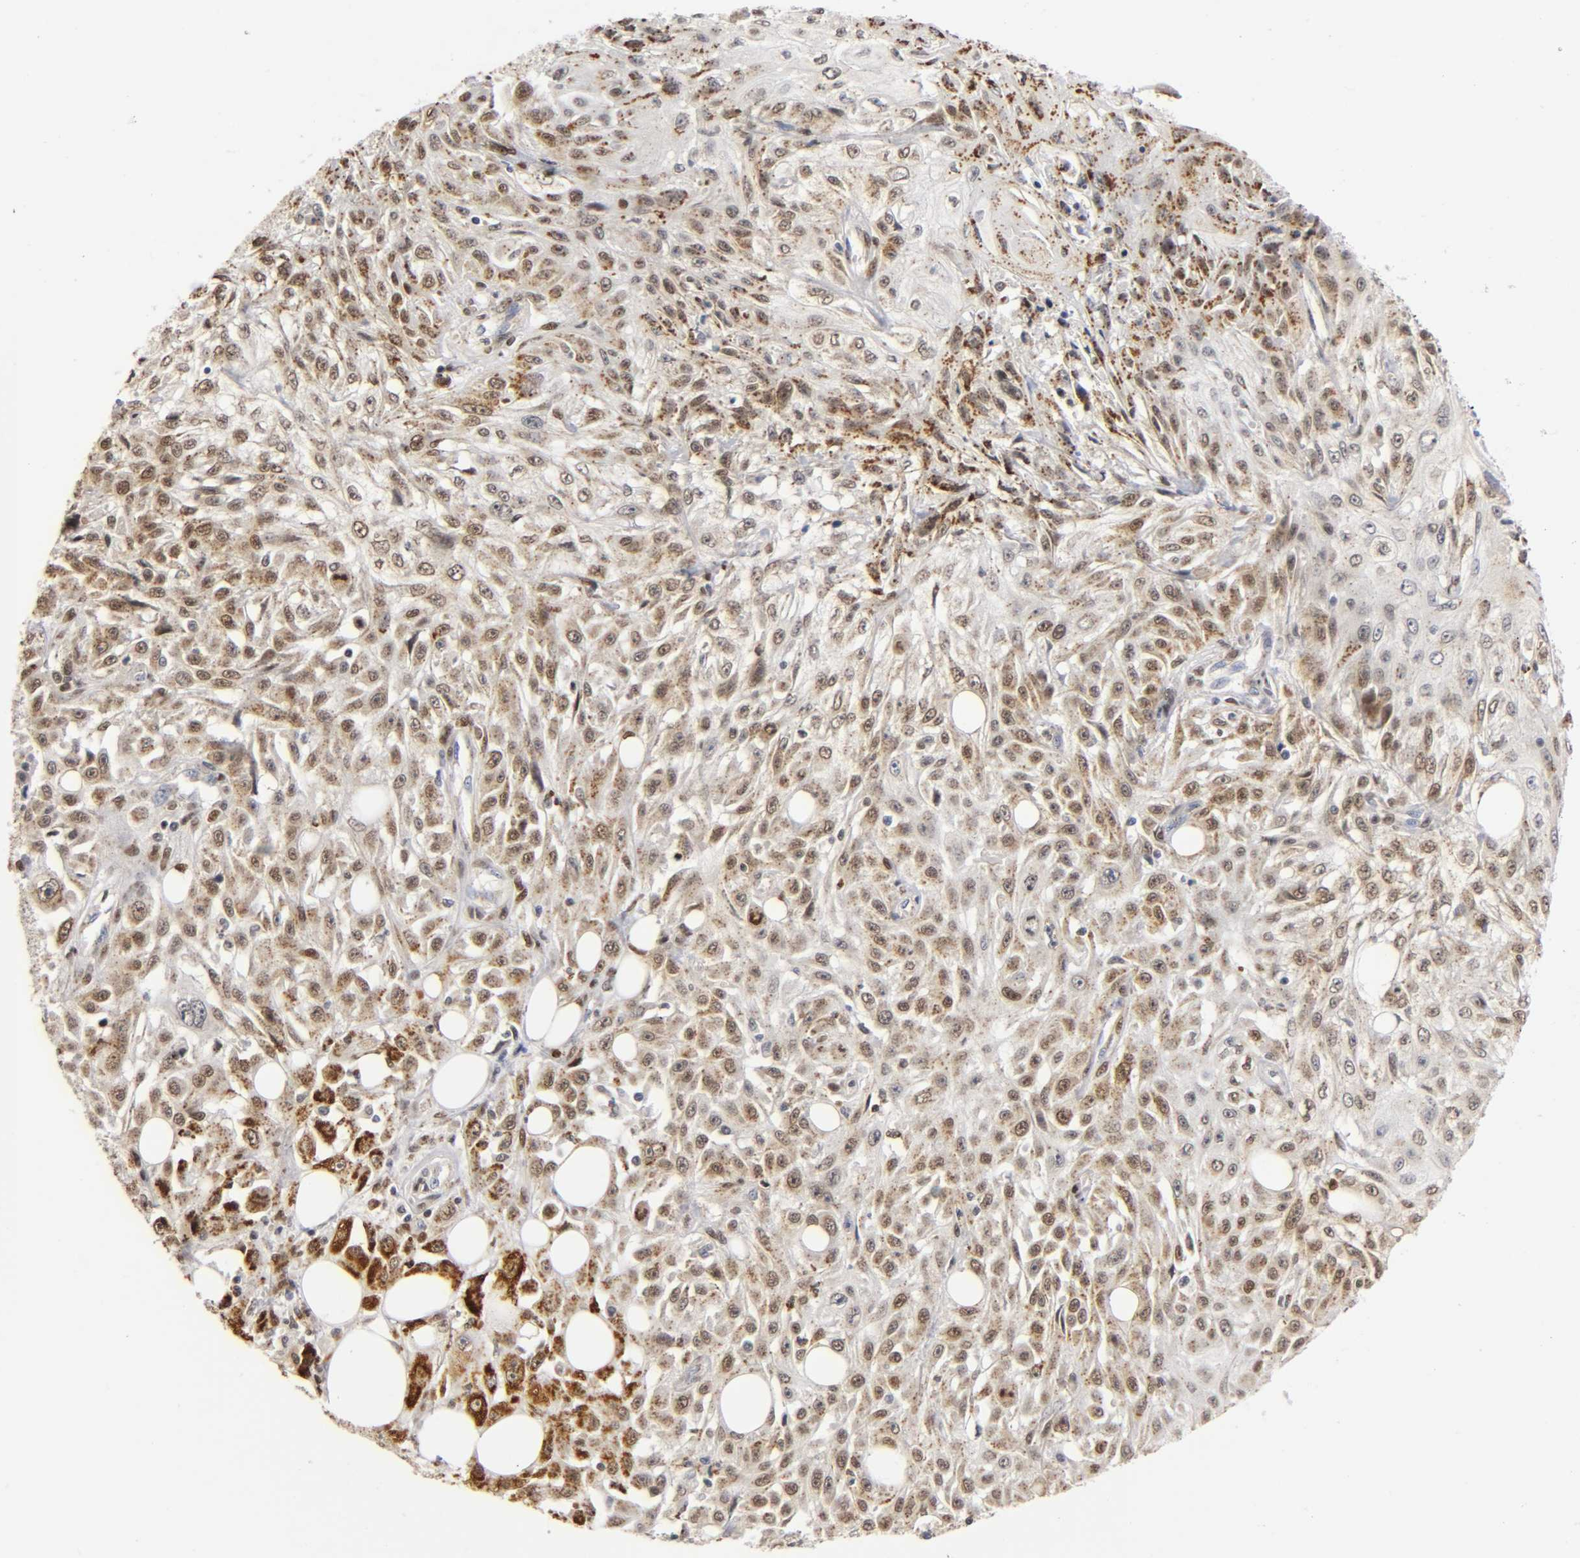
{"staining": {"intensity": "moderate", "quantity": ">75%", "location": "nuclear"}, "tissue": "skin cancer", "cell_type": "Tumor cells", "image_type": "cancer", "snomed": [{"axis": "morphology", "description": "Squamous cell carcinoma, NOS"}, {"axis": "topography", "description": "Skin"}], "caption": "Squamous cell carcinoma (skin) stained with DAB (3,3'-diaminobenzidine) immunohistochemistry (IHC) displays medium levels of moderate nuclear expression in approximately >75% of tumor cells.", "gene": "RUNX1", "patient": {"sex": "male", "age": 75}}